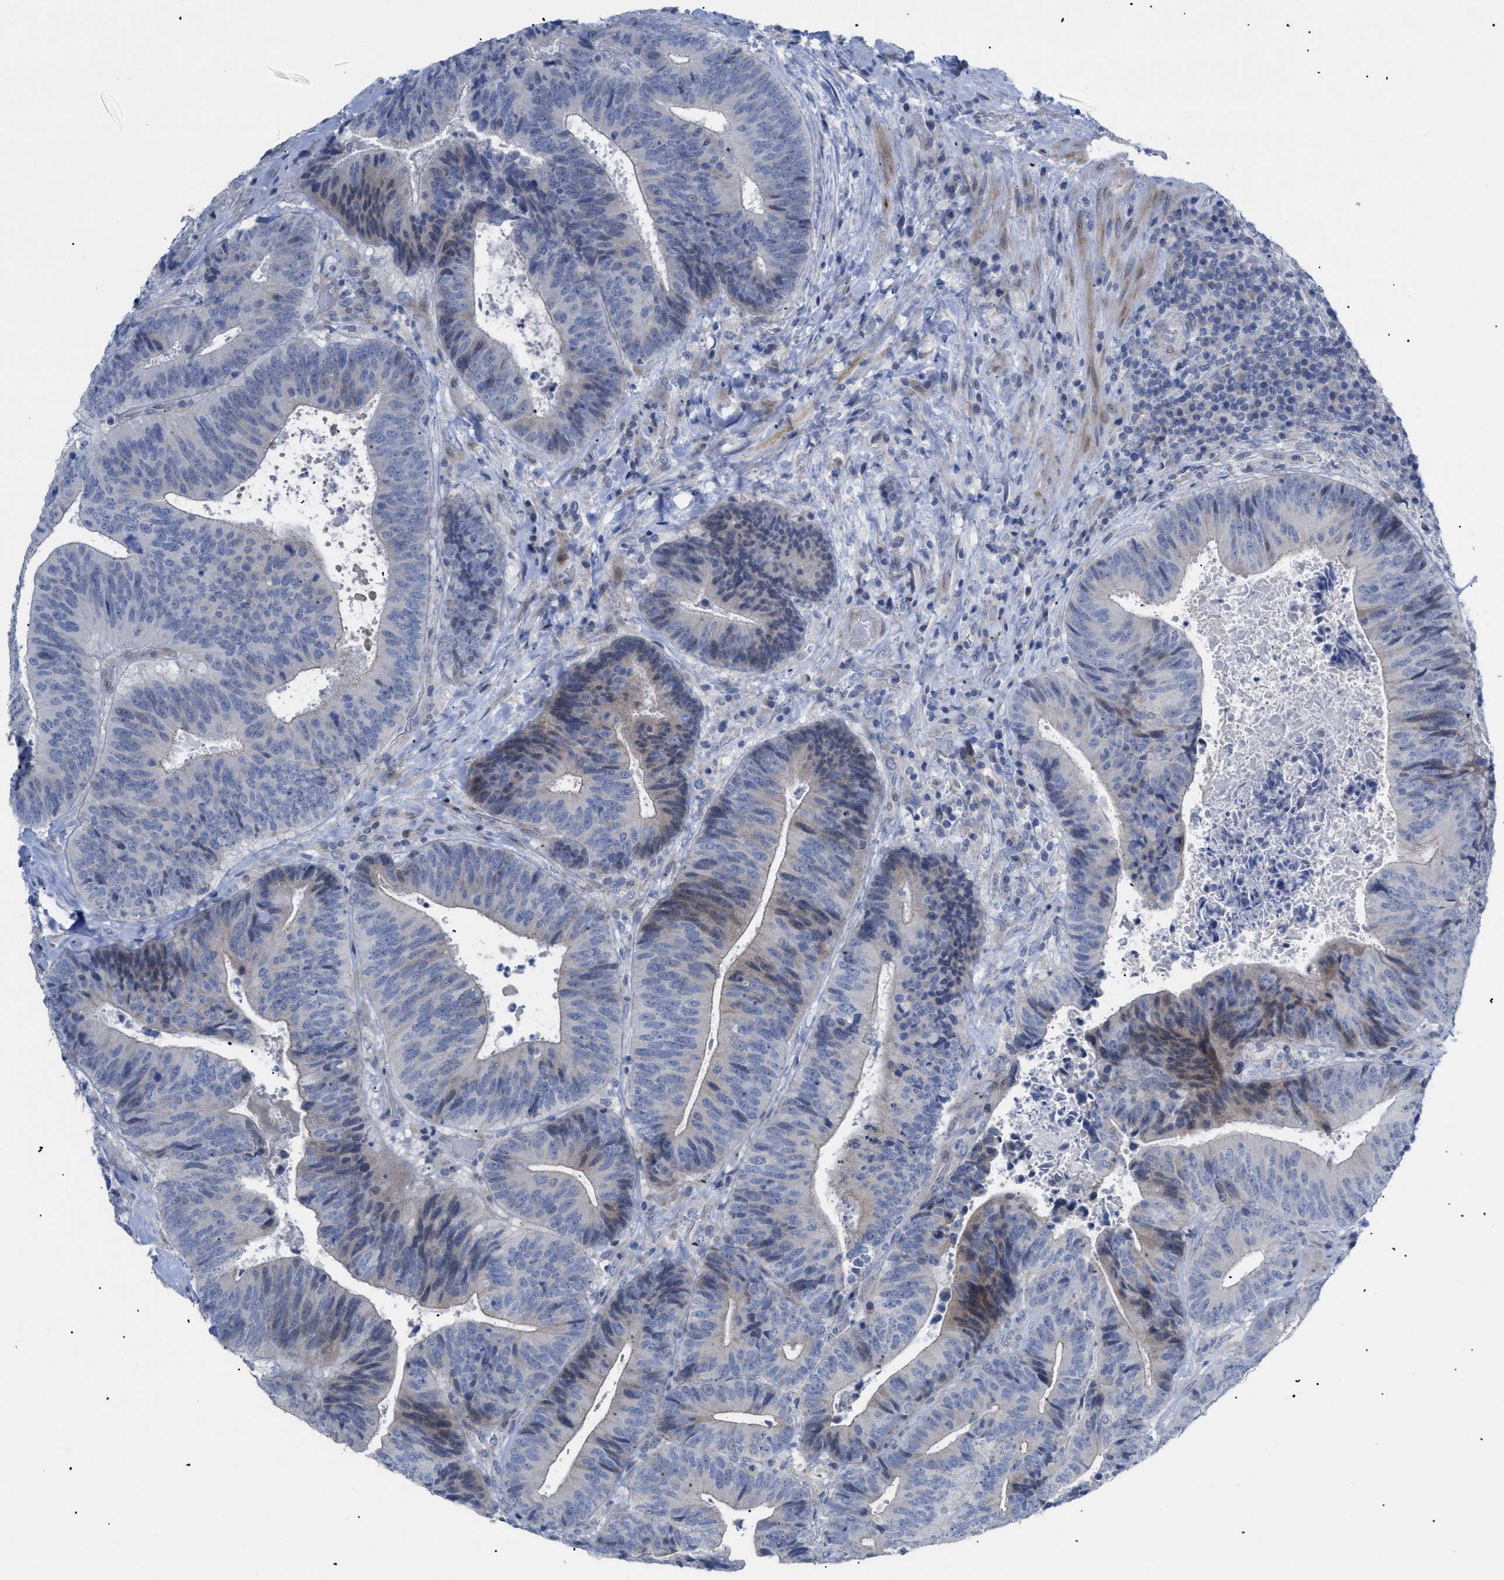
{"staining": {"intensity": "weak", "quantity": "<25%", "location": "cytoplasmic/membranous"}, "tissue": "colorectal cancer", "cell_type": "Tumor cells", "image_type": "cancer", "snomed": [{"axis": "morphology", "description": "Adenocarcinoma, NOS"}, {"axis": "topography", "description": "Rectum"}], "caption": "High power microscopy micrograph of an immunohistochemistry (IHC) micrograph of colorectal cancer (adenocarcinoma), revealing no significant expression in tumor cells. The staining was performed using DAB (3,3'-diaminobenzidine) to visualize the protein expression in brown, while the nuclei were stained in blue with hematoxylin (Magnification: 20x).", "gene": "CAV3", "patient": {"sex": "male", "age": 72}}